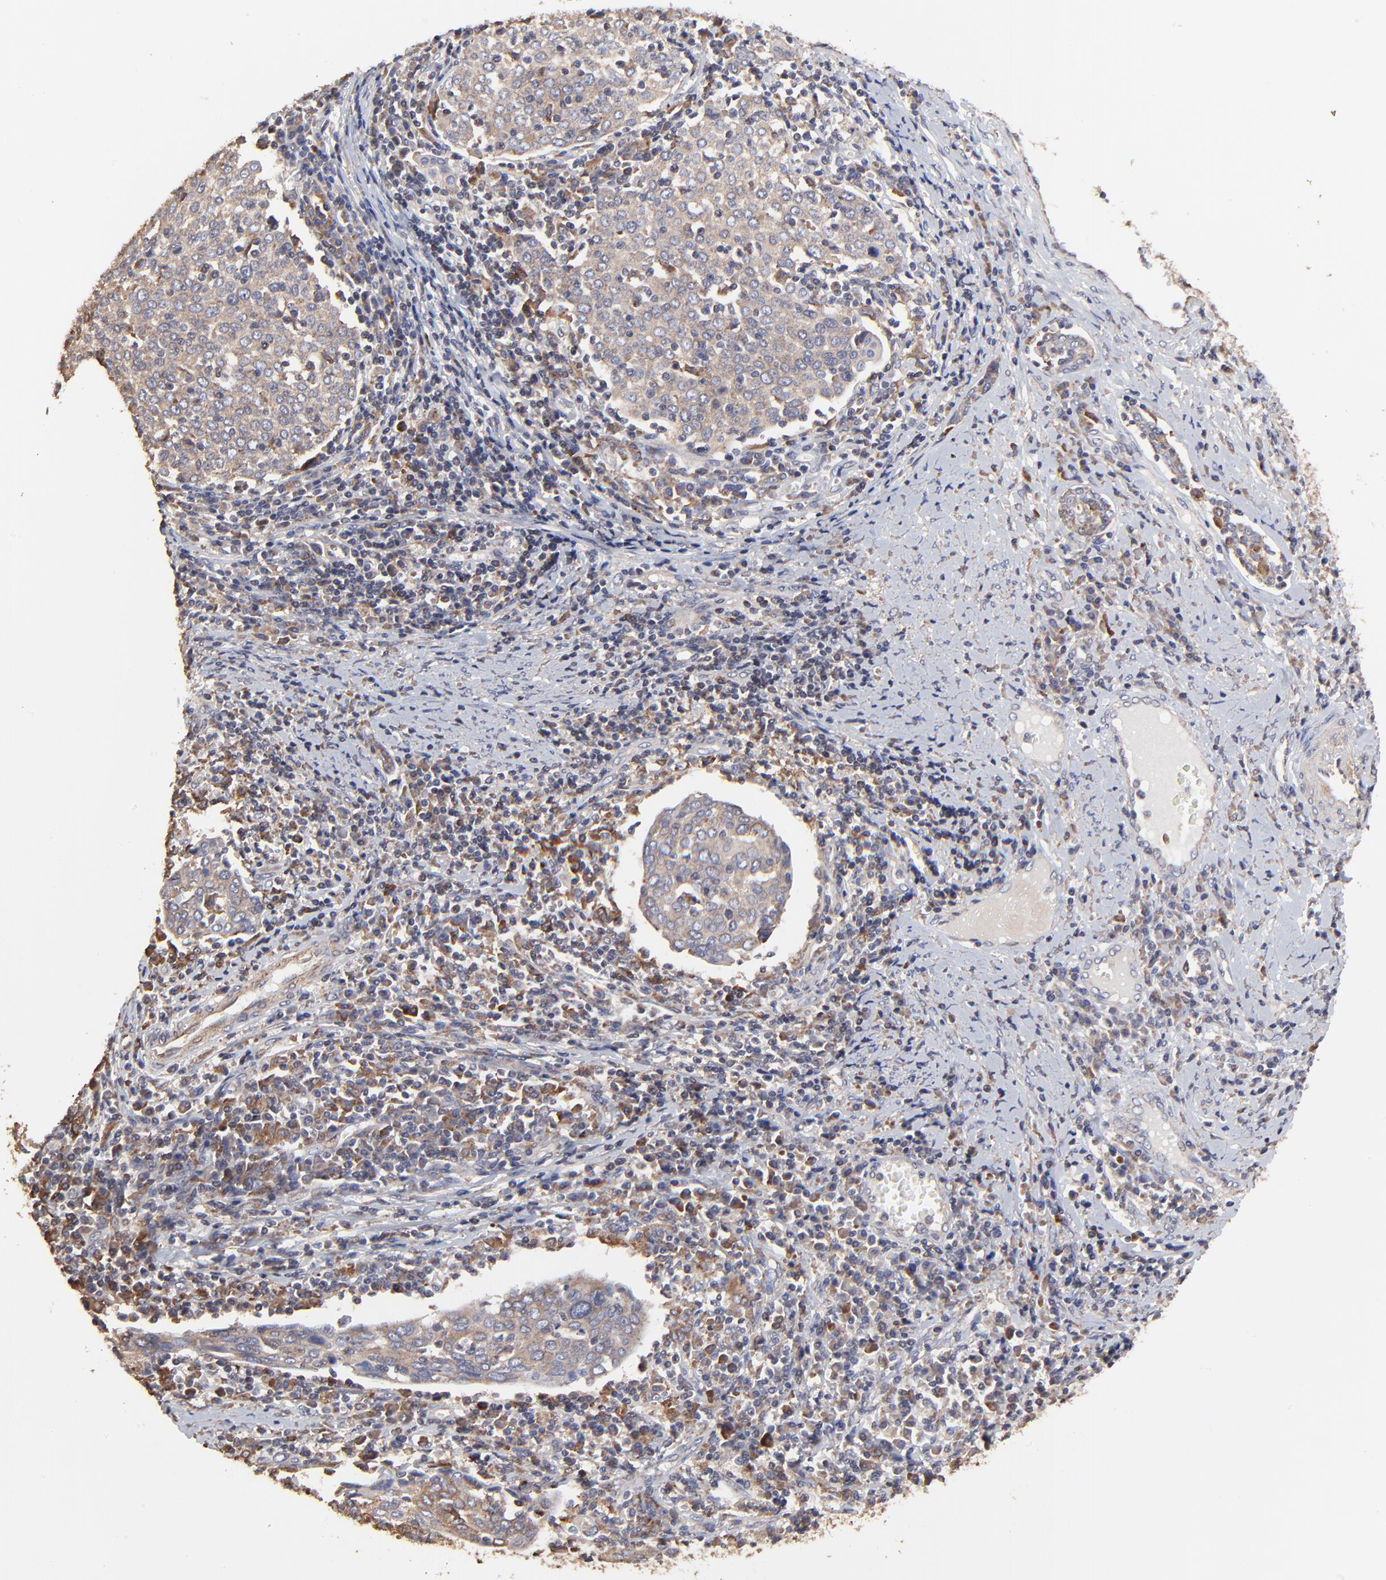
{"staining": {"intensity": "weak", "quantity": ">75%", "location": "cytoplasmic/membranous"}, "tissue": "cervical cancer", "cell_type": "Tumor cells", "image_type": "cancer", "snomed": [{"axis": "morphology", "description": "Squamous cell carcinoma, NOS"}, {"axis": "topography", "description": "Cervix"}], "caption": "Protein expression analysis of cervical cancer reveals weak cytoplasmic/membranous staining in about >75% of tumor cells.", "gene": "ELP2", "patient": {"sex": "female", "age": 40}}